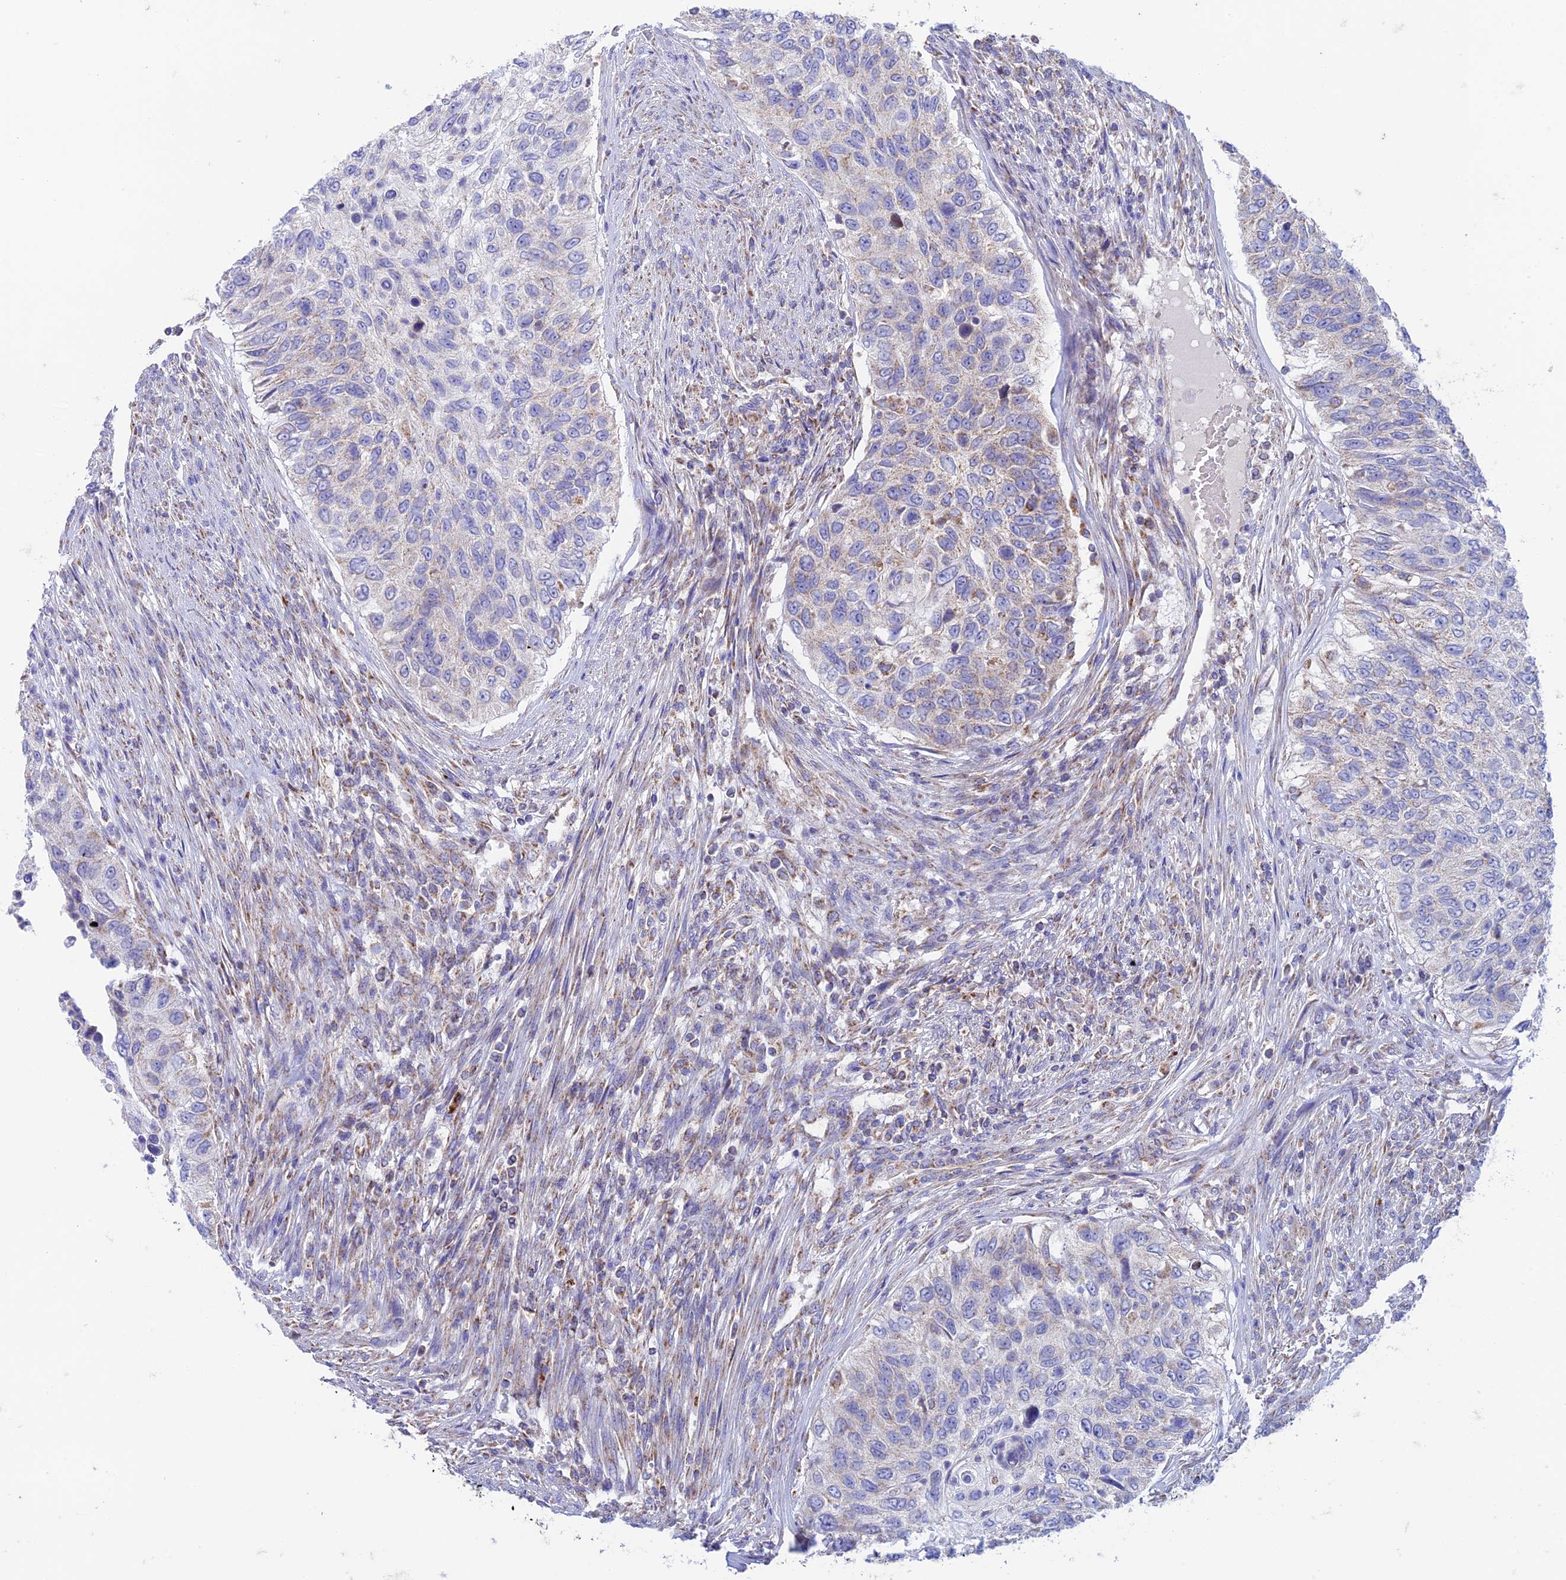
{"staining": {"intensity": "weak", "quantity": "<25%", "location": "cytoplasmic/membranous"}, "tissue": "urothelial cancer", "cell_type": "Tumor cells", "image_type": "cancer", "snomed": [{"axis": "morphology", "description": "Urothelial carcinoma, High grade"}, {"axis": "topography", "description": "Urinary bladder"}], "caption": "The immunohistochemistry (IHC) histopathology image has no significant expression in tumor cells of urothelial cancer tissue. Brightfield microscopy of immunohistochemistry stained with DAB (3,3'-diaminobenzidine) (brown) and hematoxylin (blue), captured at high magnification.", "gene": "ZNF181", "patient": {"sex": "female", "age": 60}}